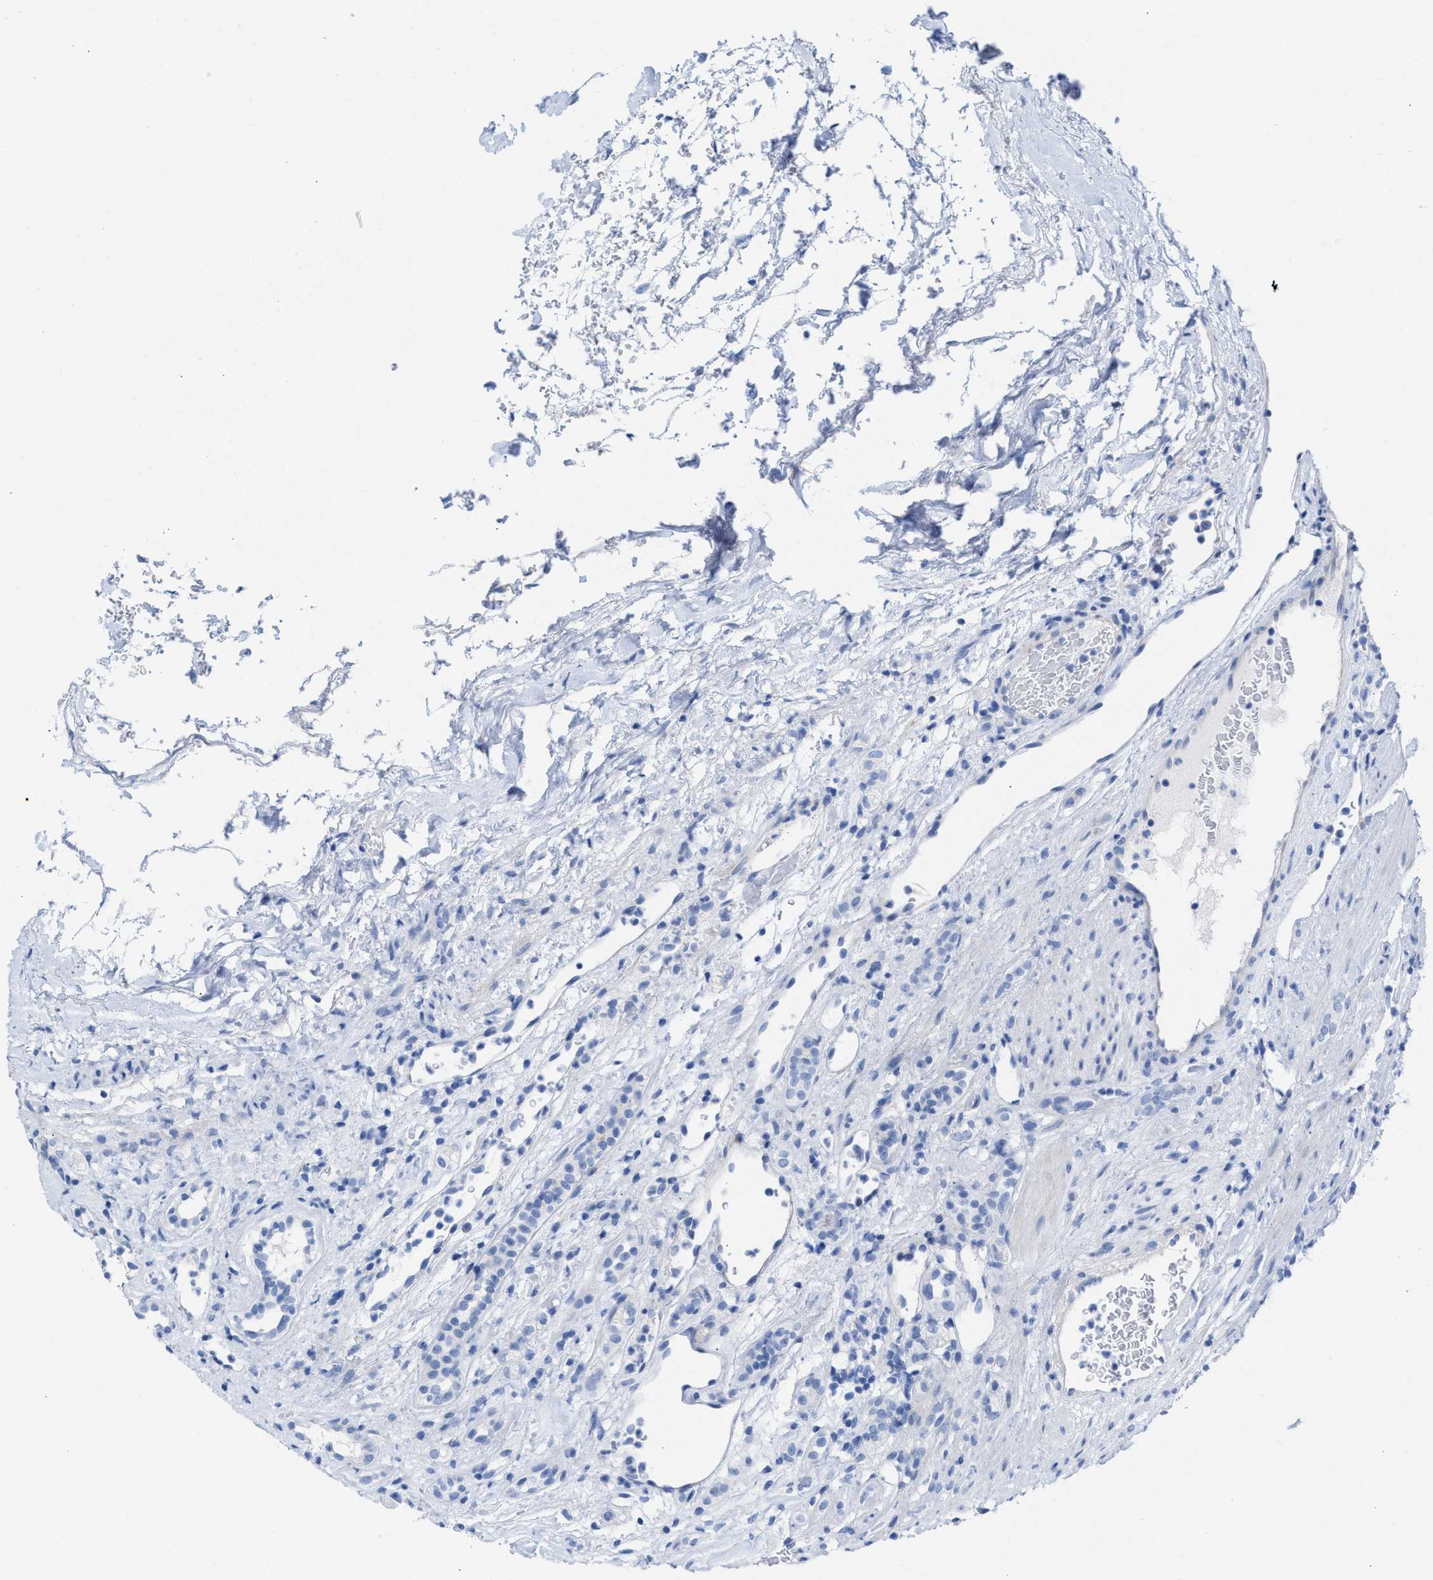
{"staining": {"intensity": "negative", "quantity": "none", "location": "none"}, "tissue": "renal cancer", "cell_type": "Tumor cells", "image_type": "cancer", "snomed": [{"axis": "morphology", "description": "Normal tissue, NOS"}, {"axis": "morphology", "description": "Adenocarcinoma, NOS"}, {"axis": "topography", "description": "Kidney"}], "caption": "This is an immunohistochemistry image of renal cancer (adenocarcinoma). There is no staining in tumor cells.", "gene": "CPA1", "patient": {"sex": "female", "age": 72}}